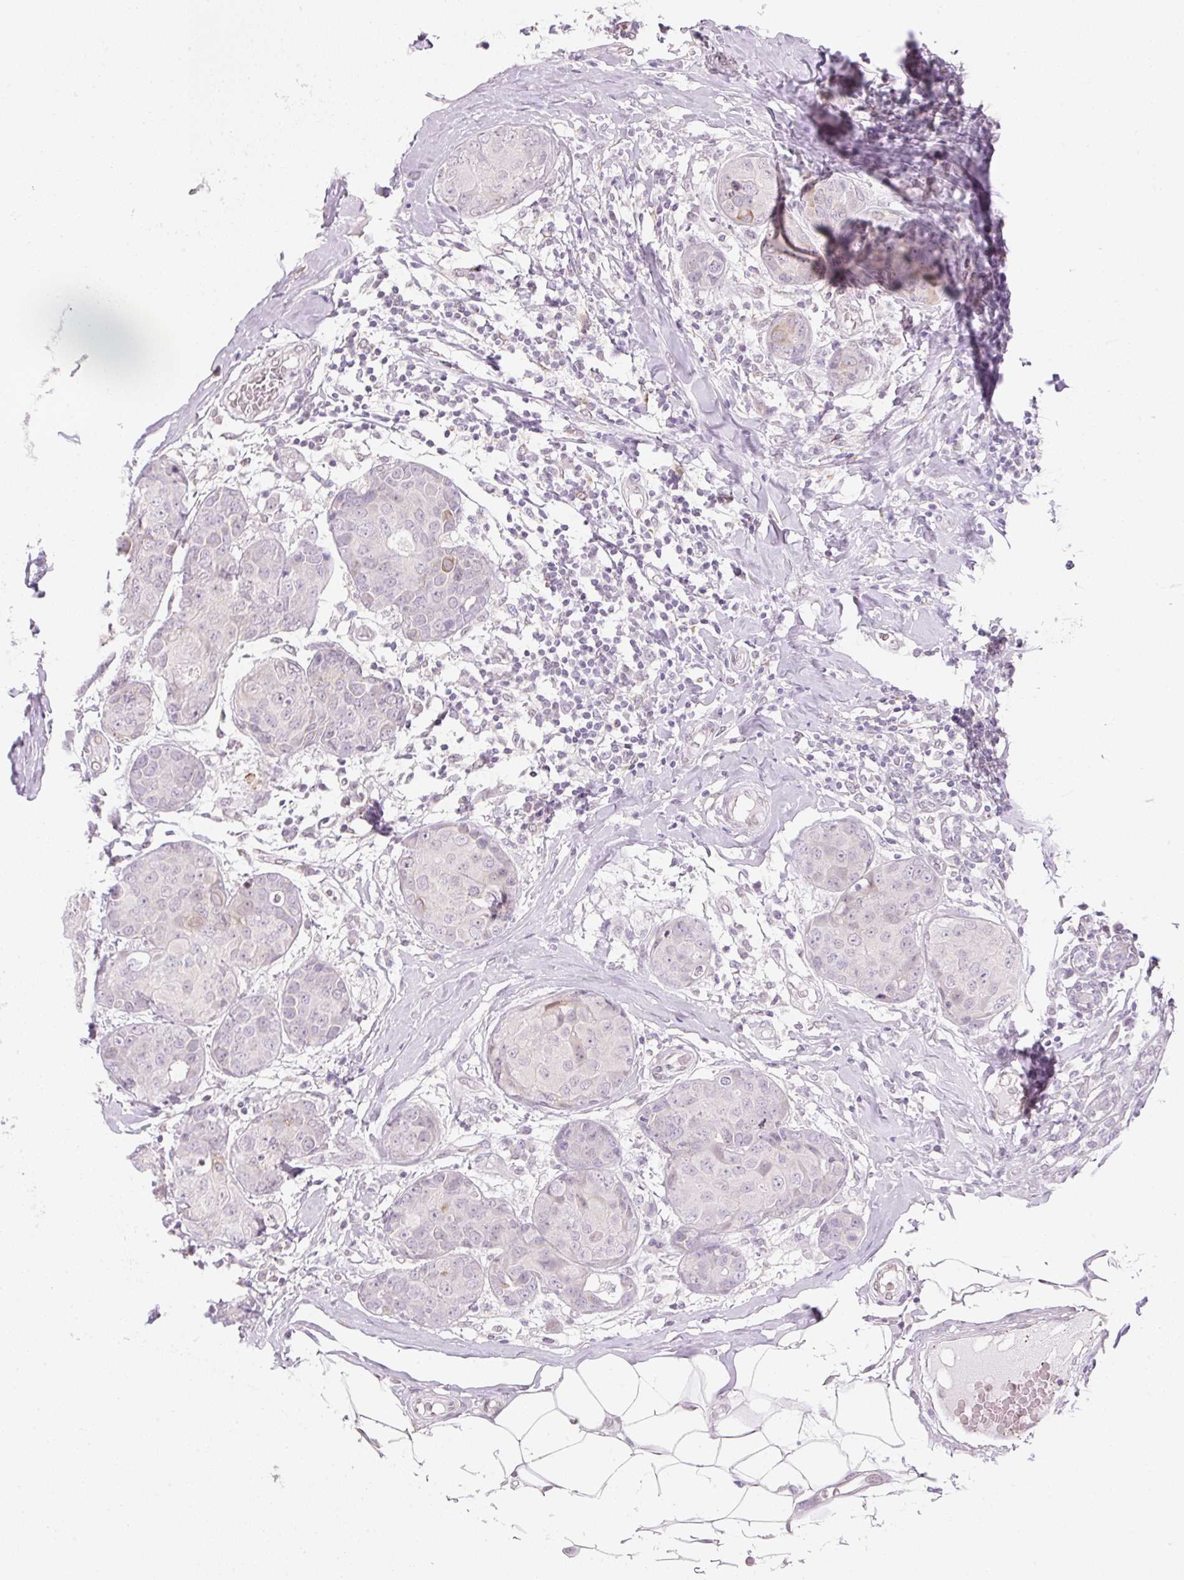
{"staining": {"intensity": "negative", "quantity": "none", "location": "none"}, "tissue": "breast cancer", "cell_type": "Tumor cells", "image_type": "cancer", "snomed": [{"axis": "morphology", "description": "Duct carcinoma"}, {"axis": "topography", "description": "Breast"}], "caption": "This is an immunohistochemistry (IHC) micrograph of human invasive ductal carcinoma (breast). There is no staining in tumor cells.", "gene": "SYNE3", "patient": {"sex": "female", "age": 43}}